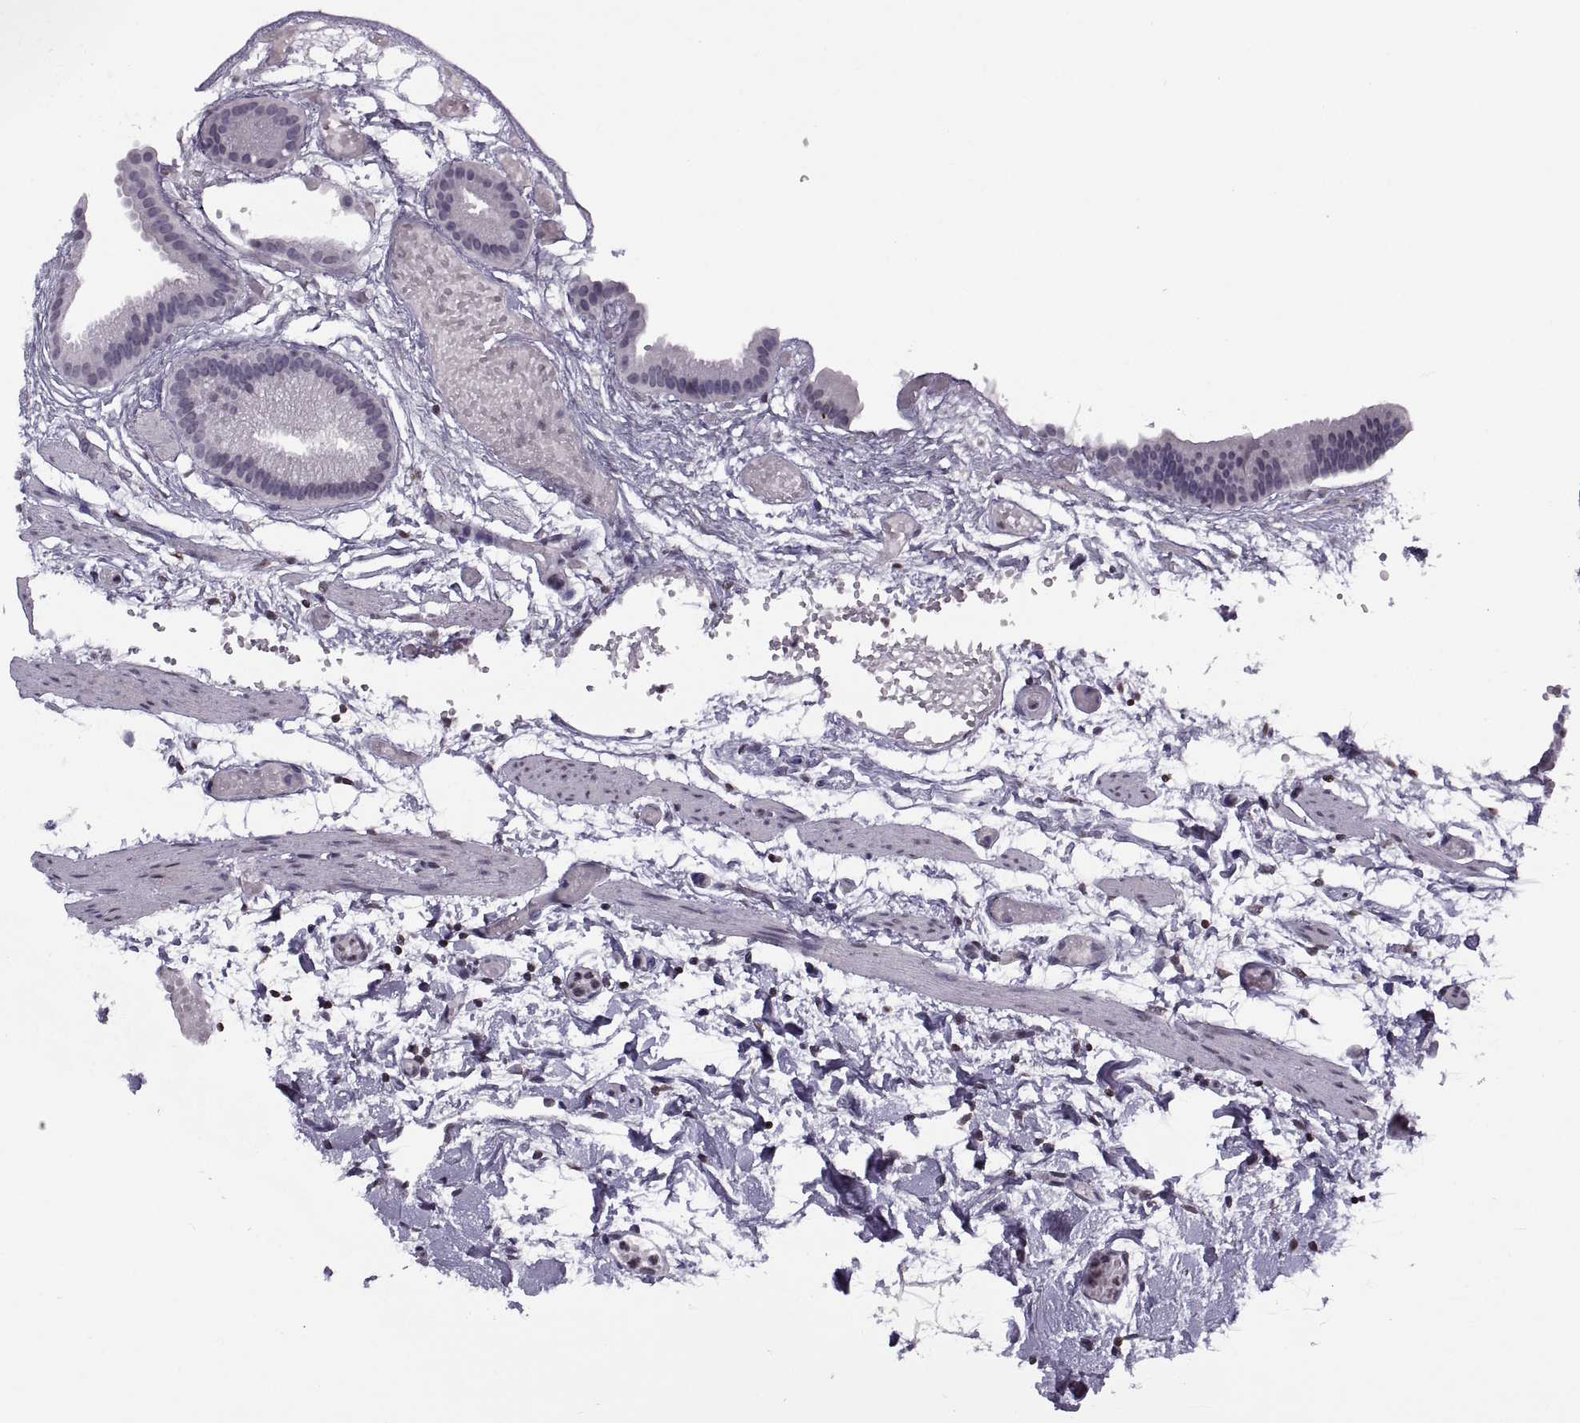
{"staining": {"intensity": "weak", "quantity": "25%-75%", "location": "nuclear"}, "tissue": "gallbladder", "cell_type": "Glandular cells", "image_type": "normal", "snomed": [{"axis": "morphology", "description": "Normal tissue, NOS"}, {"axis": "topography", "description": "Gallbladder"}], "caption": "A low amount of weak nuclear staining is appreciated in about 25%-75% of glandular cells in benign gallbladder.", "gene": "H1", "patient": {"sex": "female", "age": 45}}